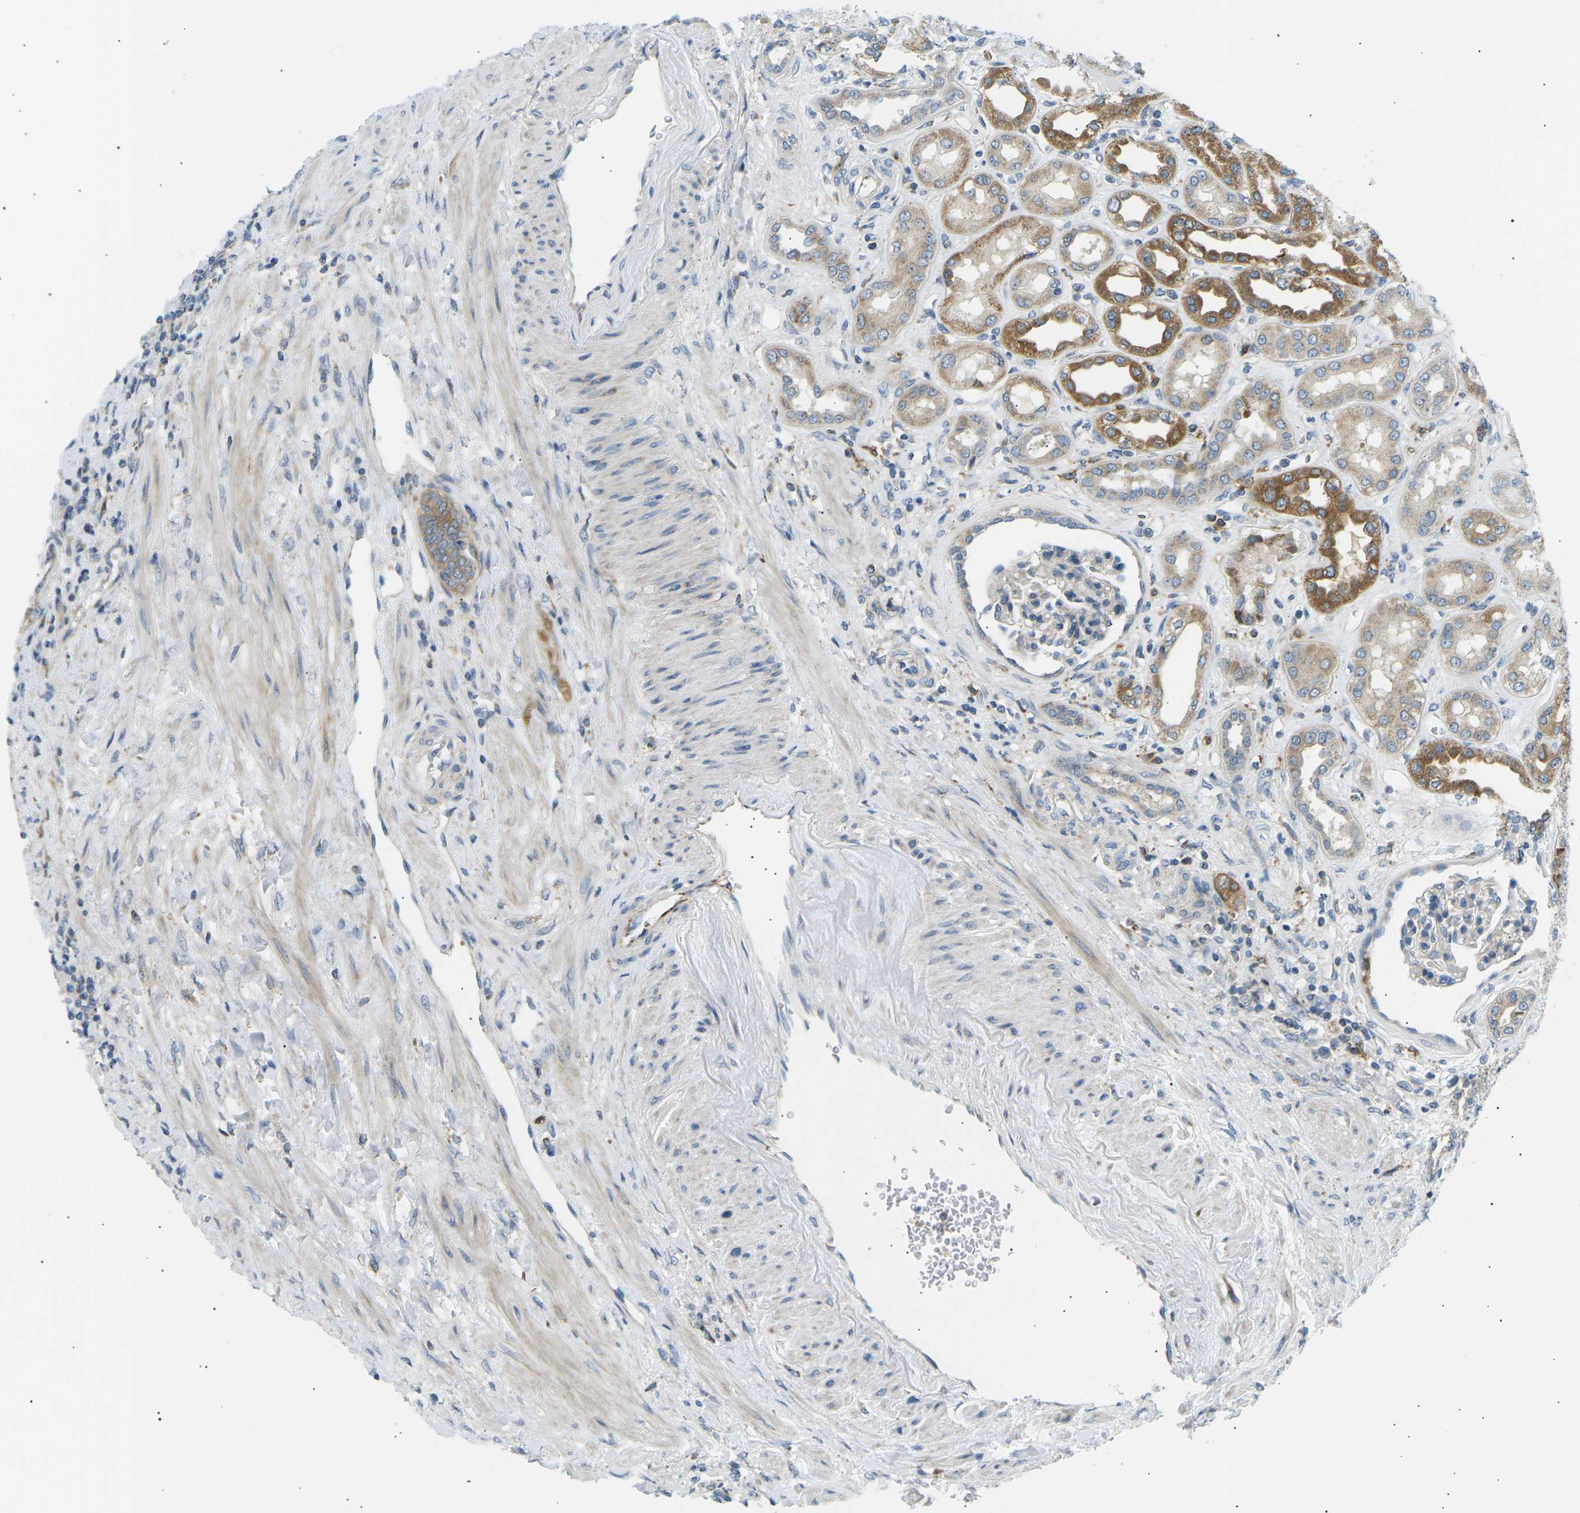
{"staining": {"intensity": "negative", "quantity": "none", "location": "none"}, "tissue": "kidney", "cell_type": "Cells in glomeruli", "image_type": "normal", "snomed": [{"axis": "morphology", "description": "Normal tissue, NOS"}, {"axis": "topography", "description": "Kidney"}], "caption": "Cells in glomeruli show no significant protein expression in benign kidney.", "gene": "TBC1D8", "patient": {"sex": "male", "age": 59}}